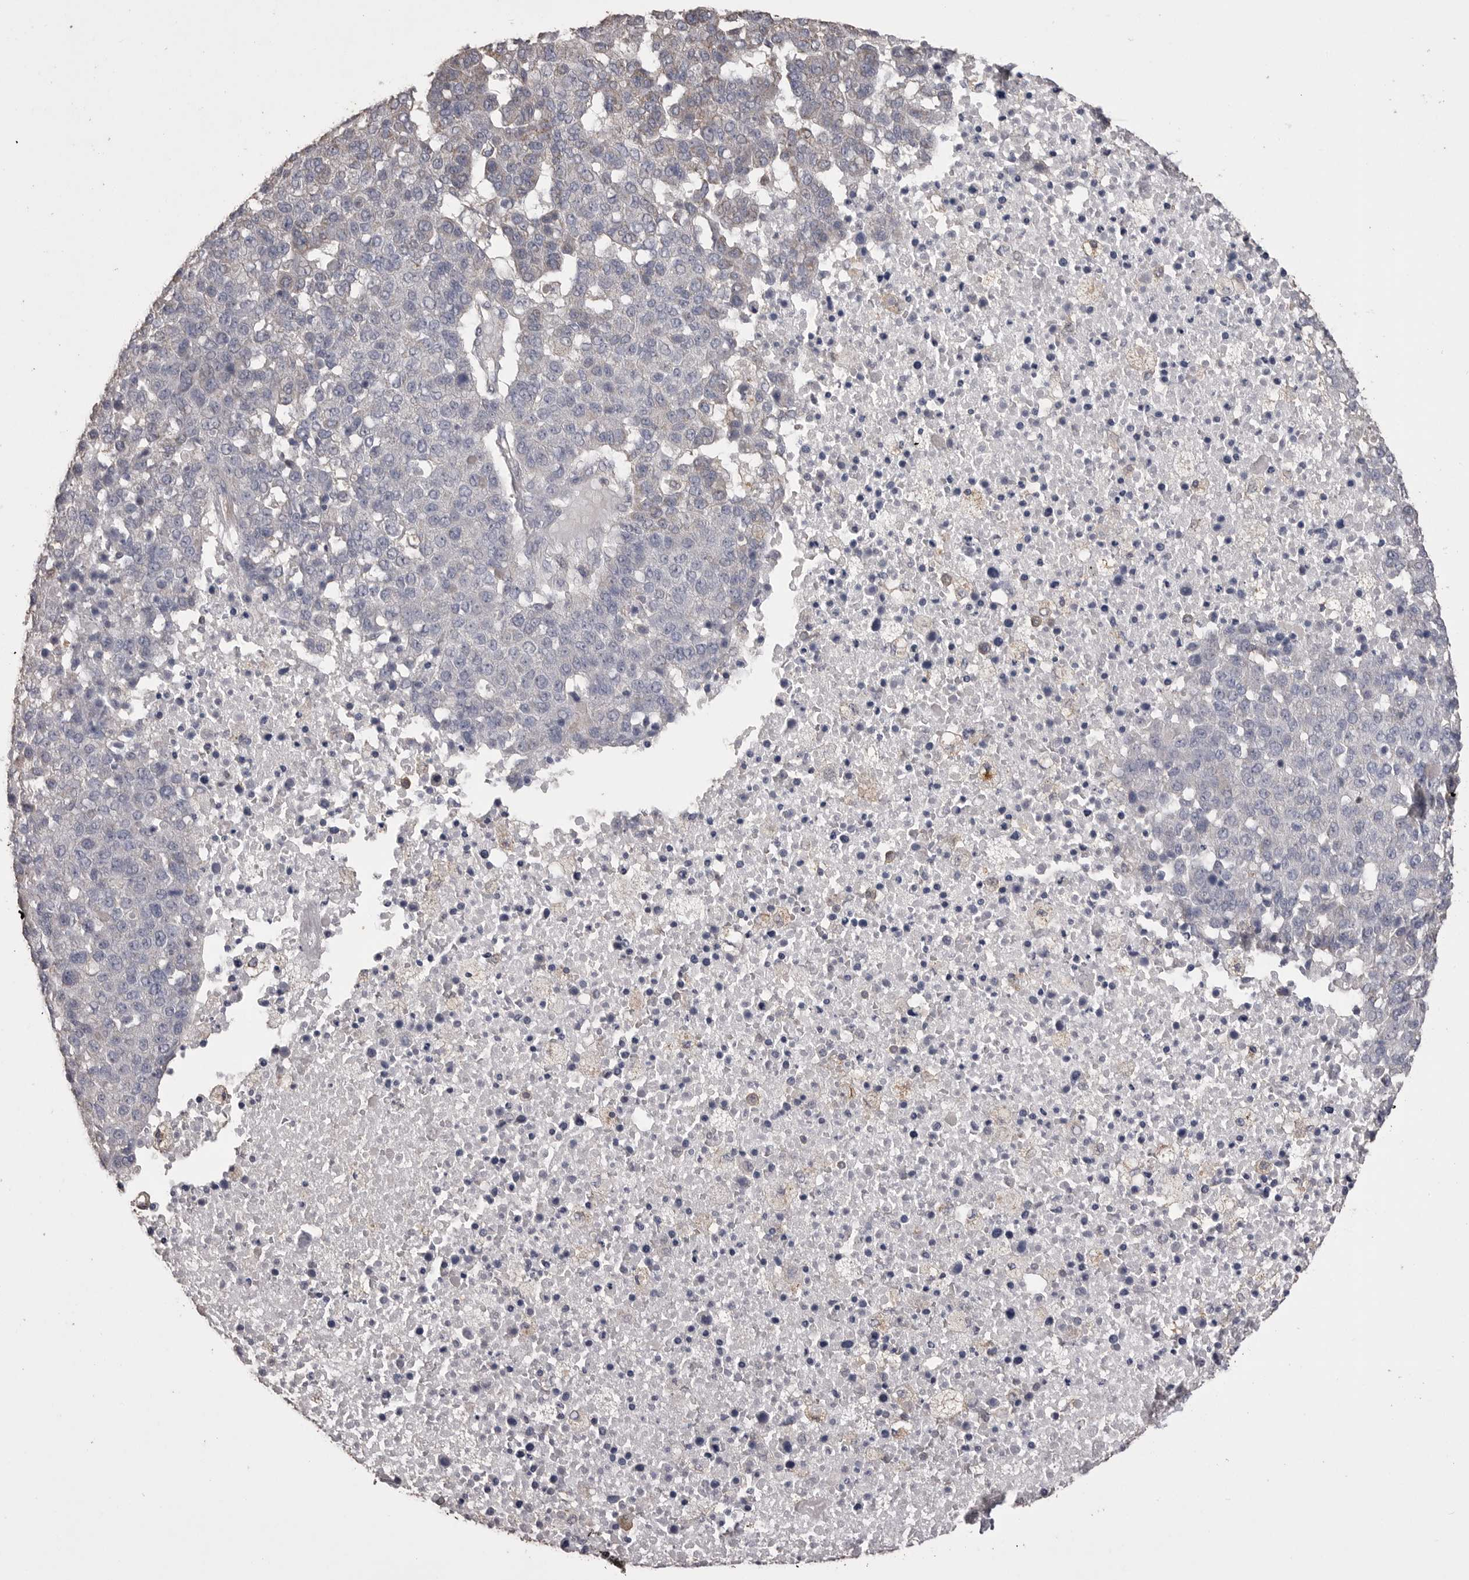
{"staining": {"intensity": "weak", "quantity": "25%-75%", "location": "cytoplasmic/membranous"}, "tissue": "pancreatic cancer", "cell_type": "Tumor cells", "image_type": "cancer", "snomed": [{"axis": "morphology", "description": "Adenocarcinoma, NOS"}, {"axis": "topography", "description": "Pancreas"}], "caption": "There is low levels of weak cytoplasmic/membranous expression in tumor cells of pancreatic adenocarcinoma, as demonstrated by immunohistochemical staining (brown color).", "gene": "MMP7", "patient": {"sex": "female", "age": 61}}